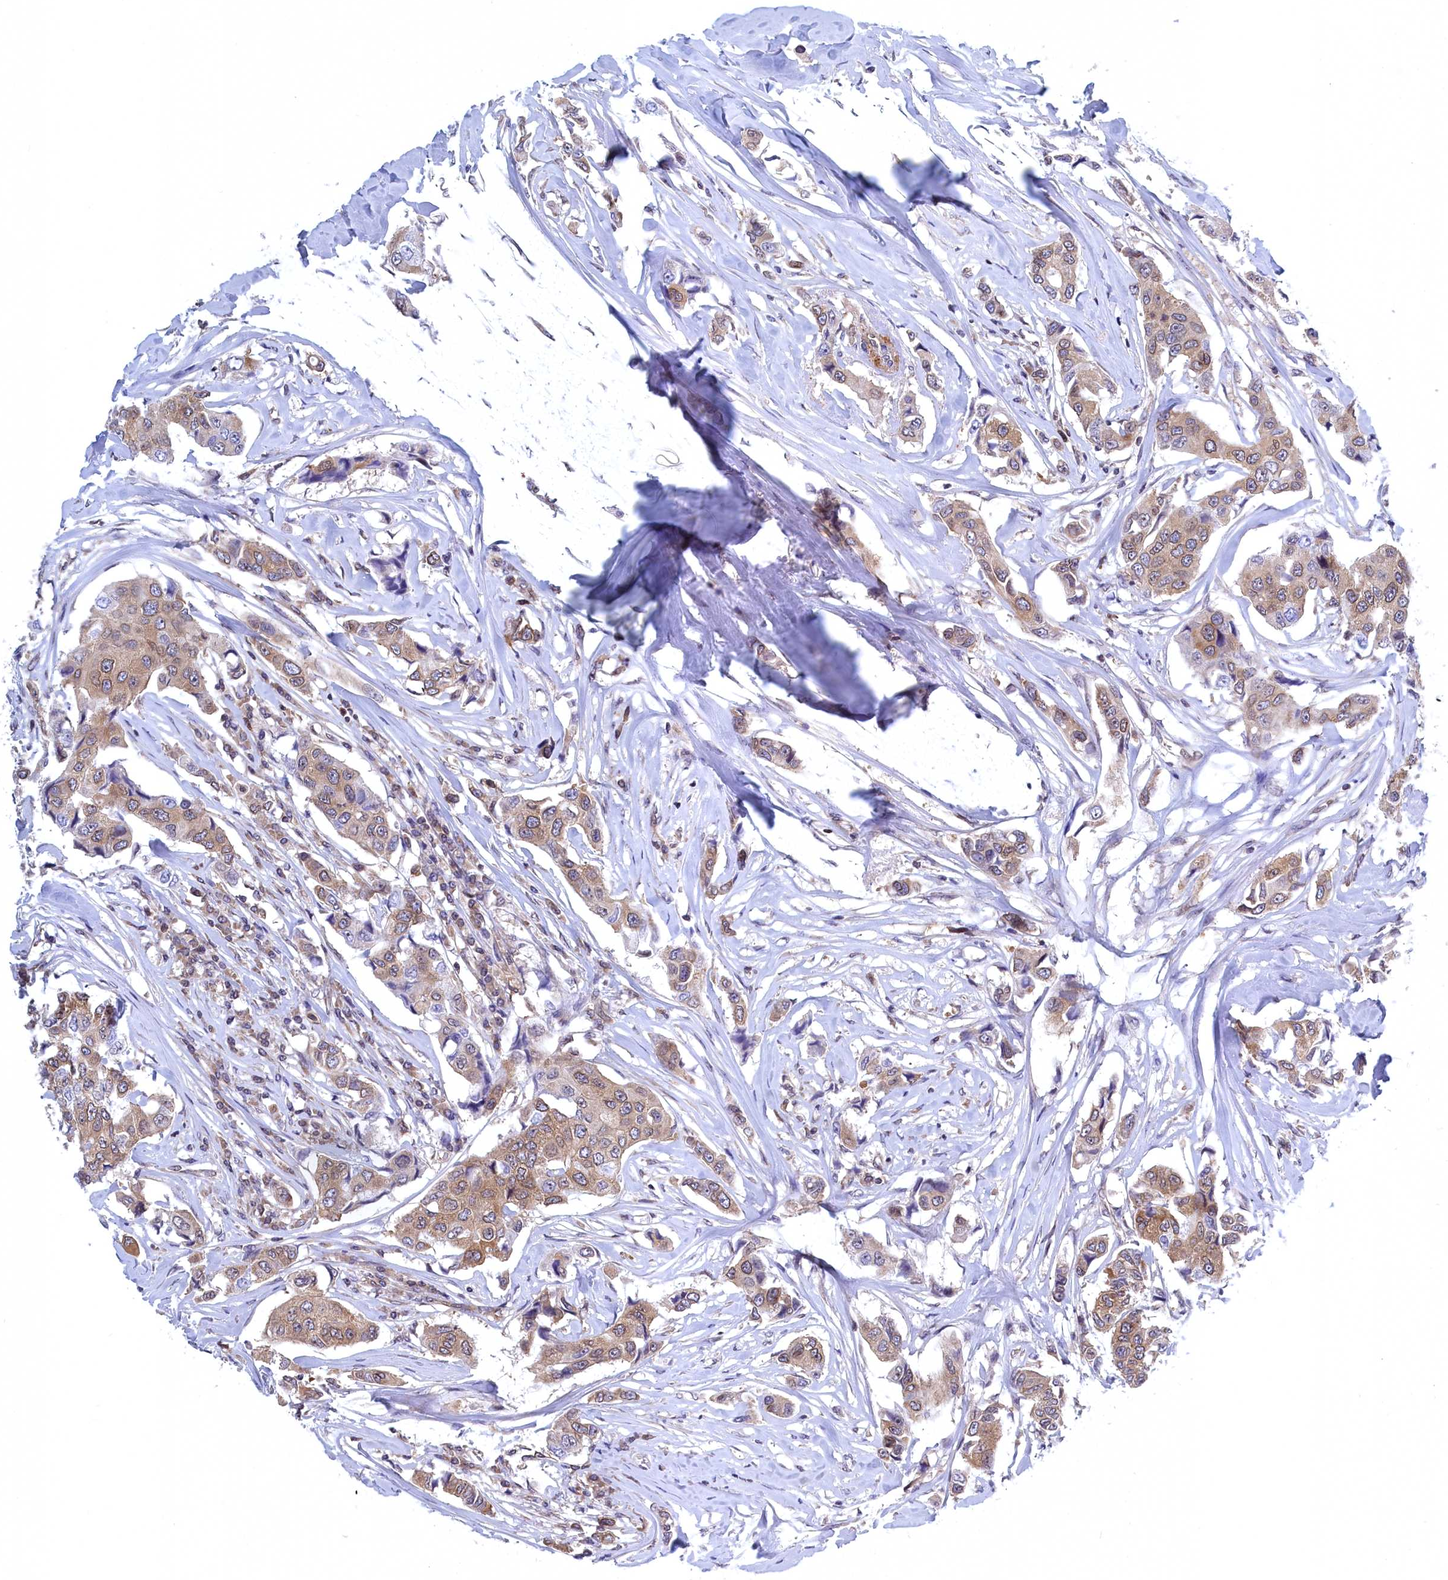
{"staining": {"intensity": "weak", "quantity": ">75%", "location": "cytoplasmic/membranous,nuclear"}, "tissue": "breast cancer", "cell_type": "Tumor cells", "image_type": "cancer", "snomed": [{"axis": "morphology", "description": "Duct carcinoma"}, {"axis": "topography", "description": "Breast"}], "caption": "Breast infiltrating ductal carcinoma stained with a protein marker displays weak staining in tumor cells.", "gene": "NAA10", "patient": {"sex": "female", "age": 80}}